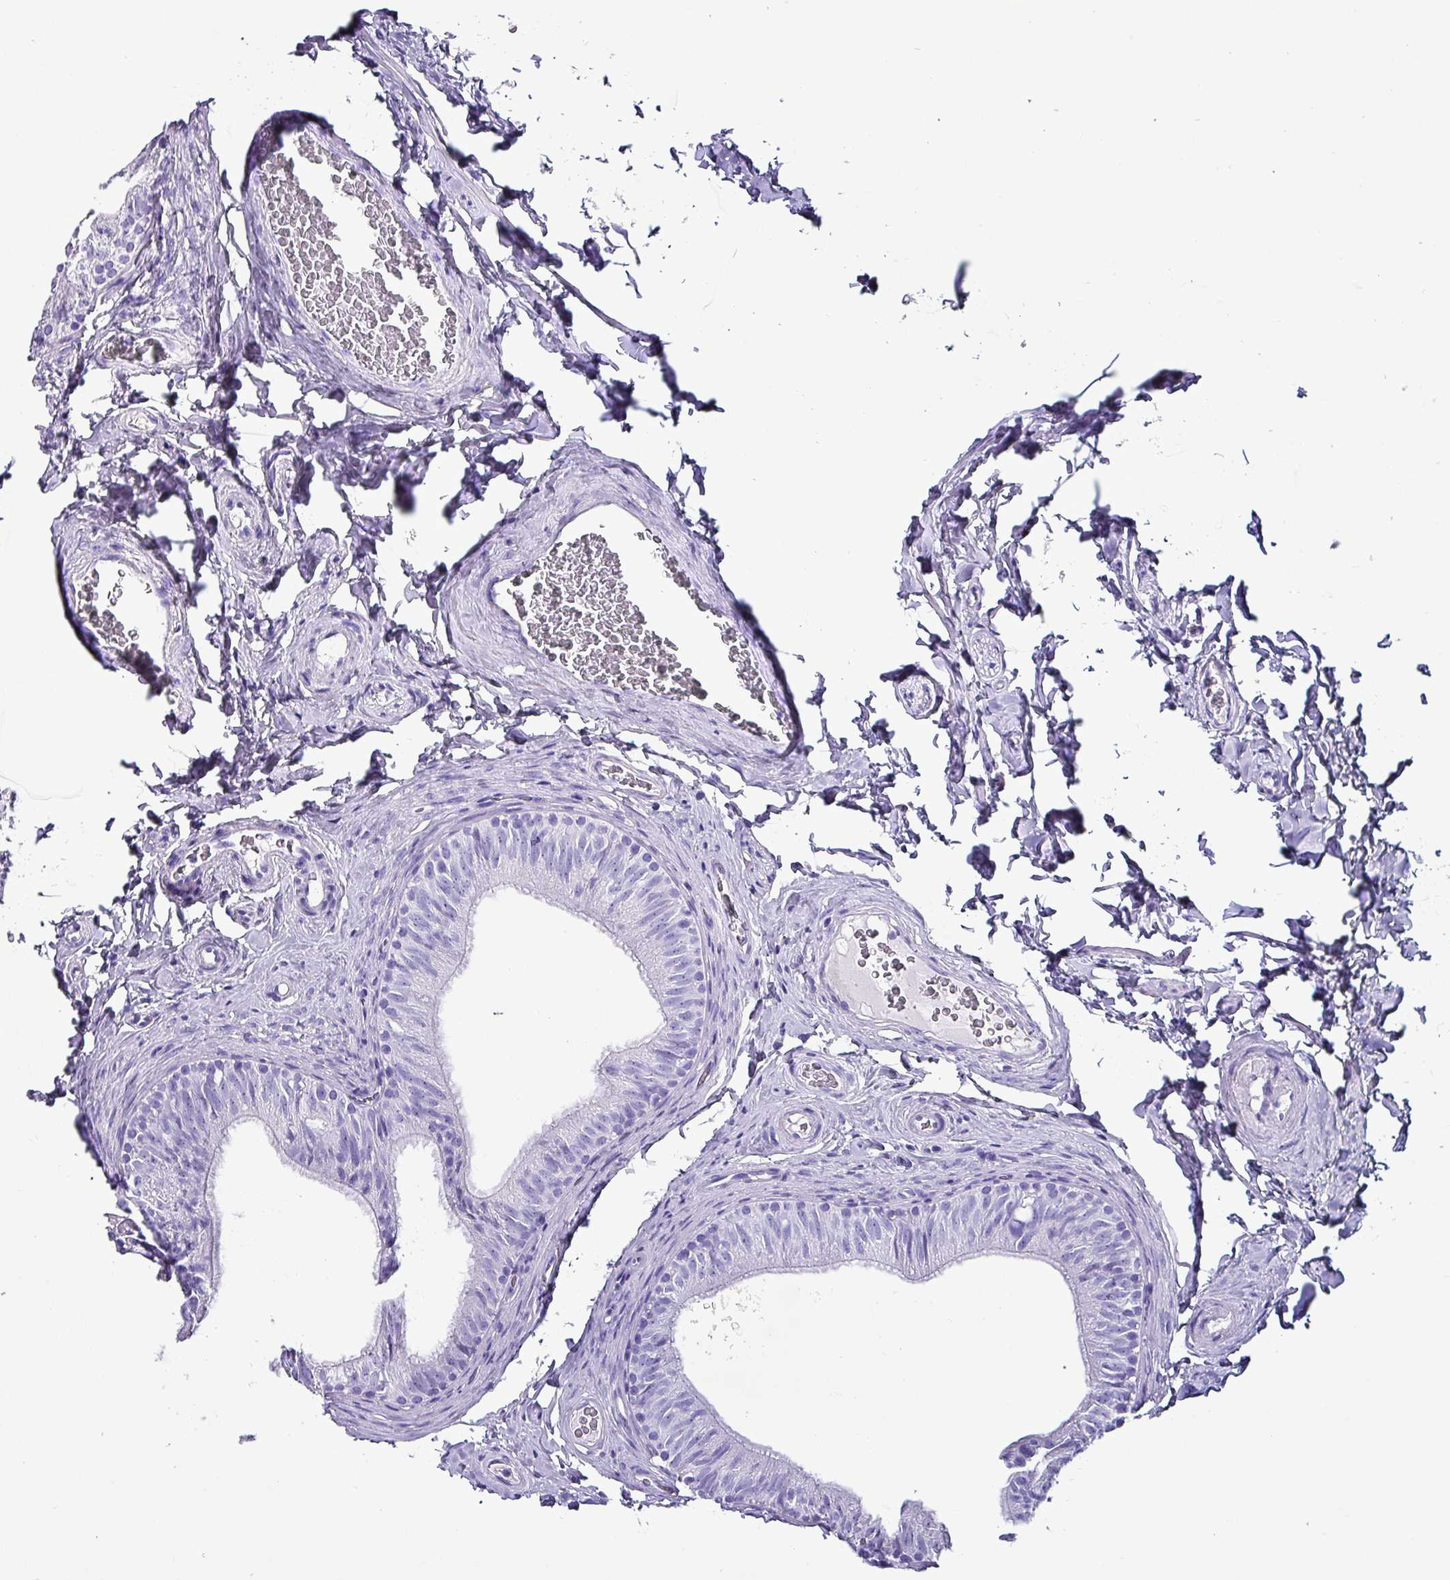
{"staining": {"intensity": "negative", "quantity": "none", "location": "none"}, "tissue": "epididymis", "cell_type": "Glandular cells", "image_type": "normal", "snomed": [{"axis": "morphology", "description": "Normal tissue, NOS"}, {"axis": "topography", "description": "Epididymis"}], "caption": "Immunohistochemistry (IHC) image of benign epididymis: human epididymis stained with DAB (3,3'-diaminobenzidine) shows no significant protein positivity in glandular cells.", "gene": "KRT6A", "patient": {"sex": "male", "age": 34}}